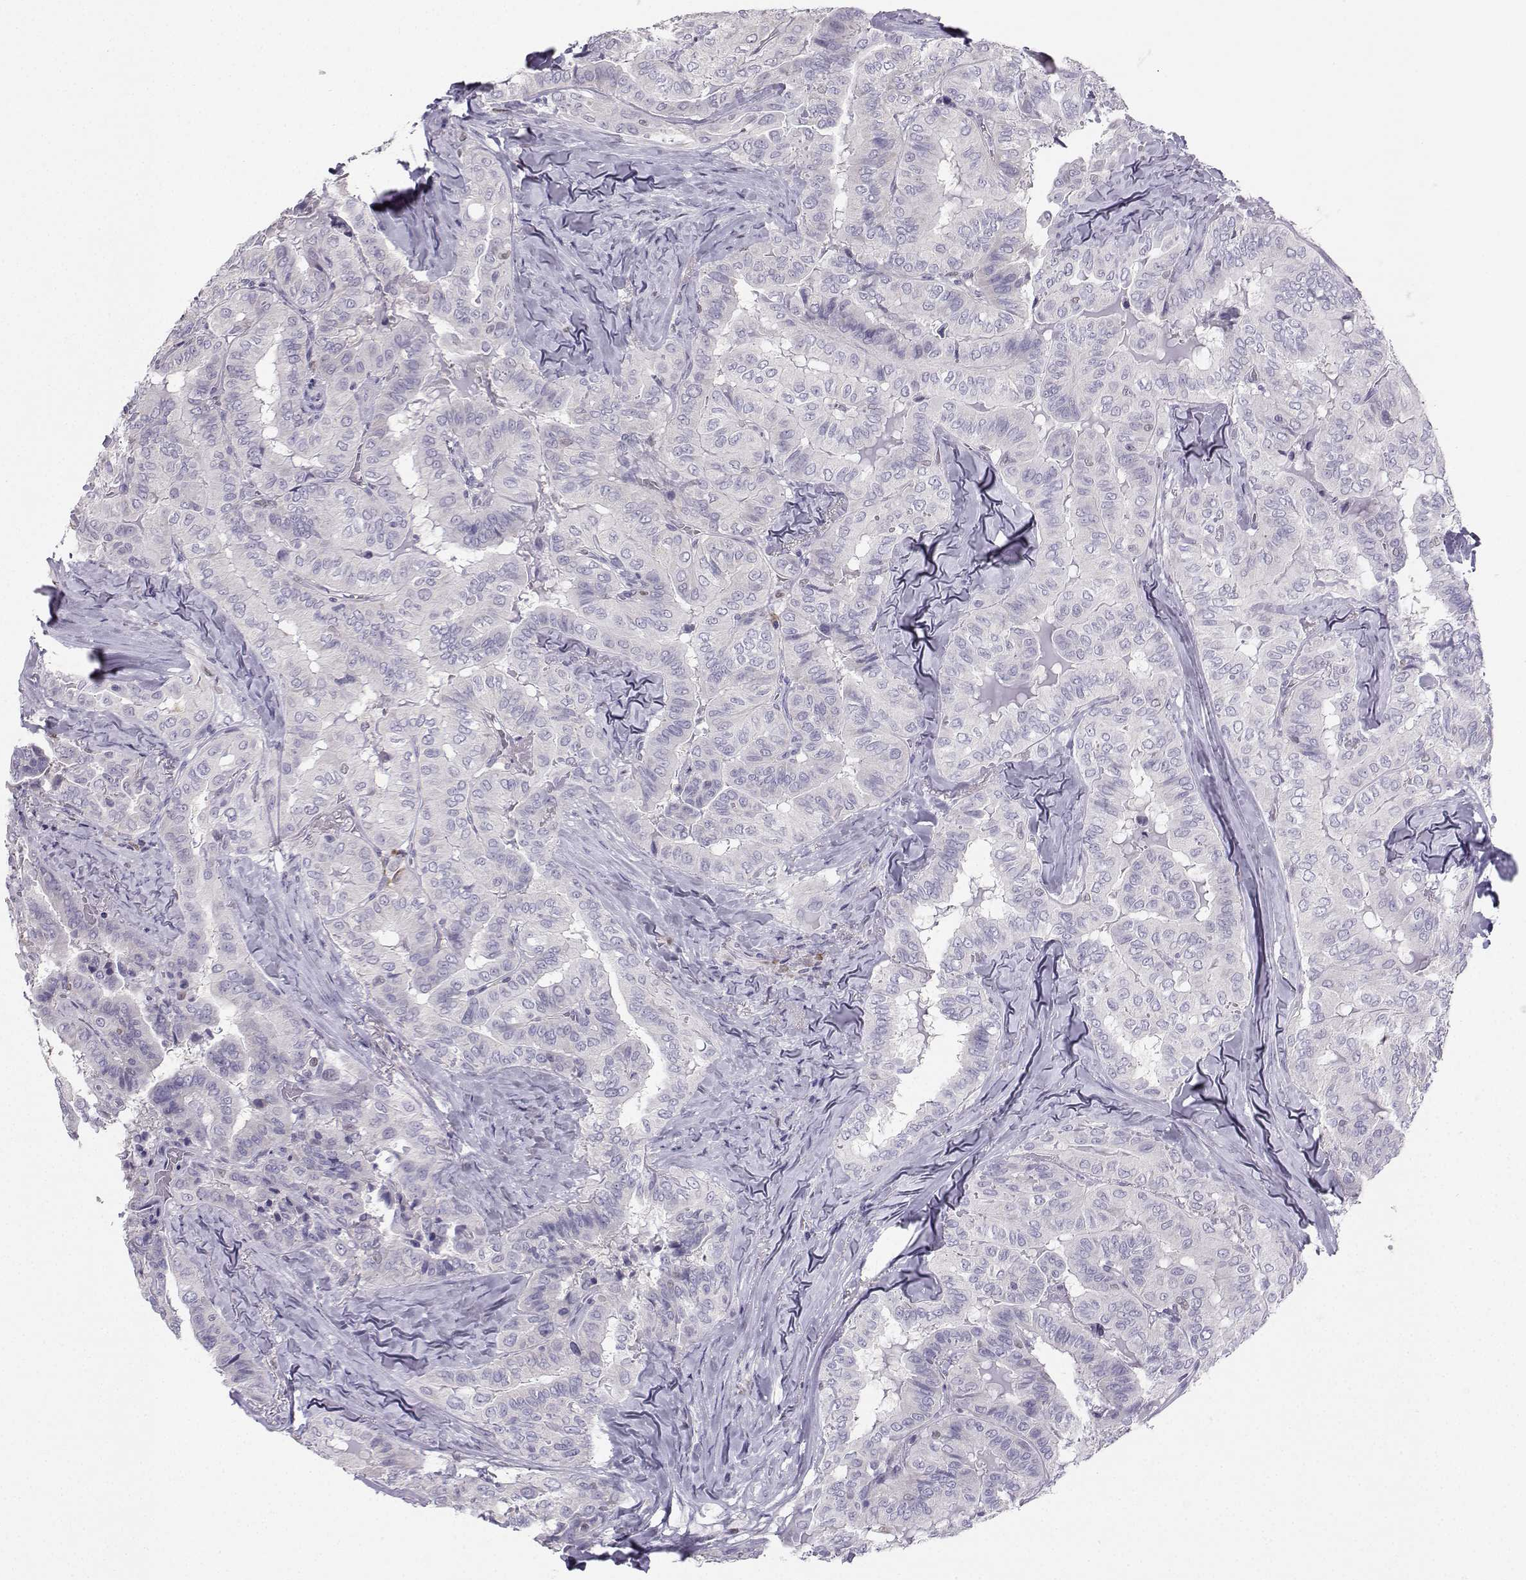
{"staining": {"intensity": "negative", "quantity": "none", "location": "none"}, "tissue": "thyroid cancer", "cell_type": "Tumor cells", "image_type": "cancer", "snomed": [{"axis": "morphology", "description": "Papillary adenocarcinoma, NOS"}, {"axis": "topography", "description": "Thyroid gland"}], "caption": "A high-resolution image shows immunohistochemistry staining of thyroid cancer (papillary adenocarcinoma), which reveals no significant staining in tumor cells.", "gene": "DCLK3", "patient": {"sex": "female", "age": 68}}